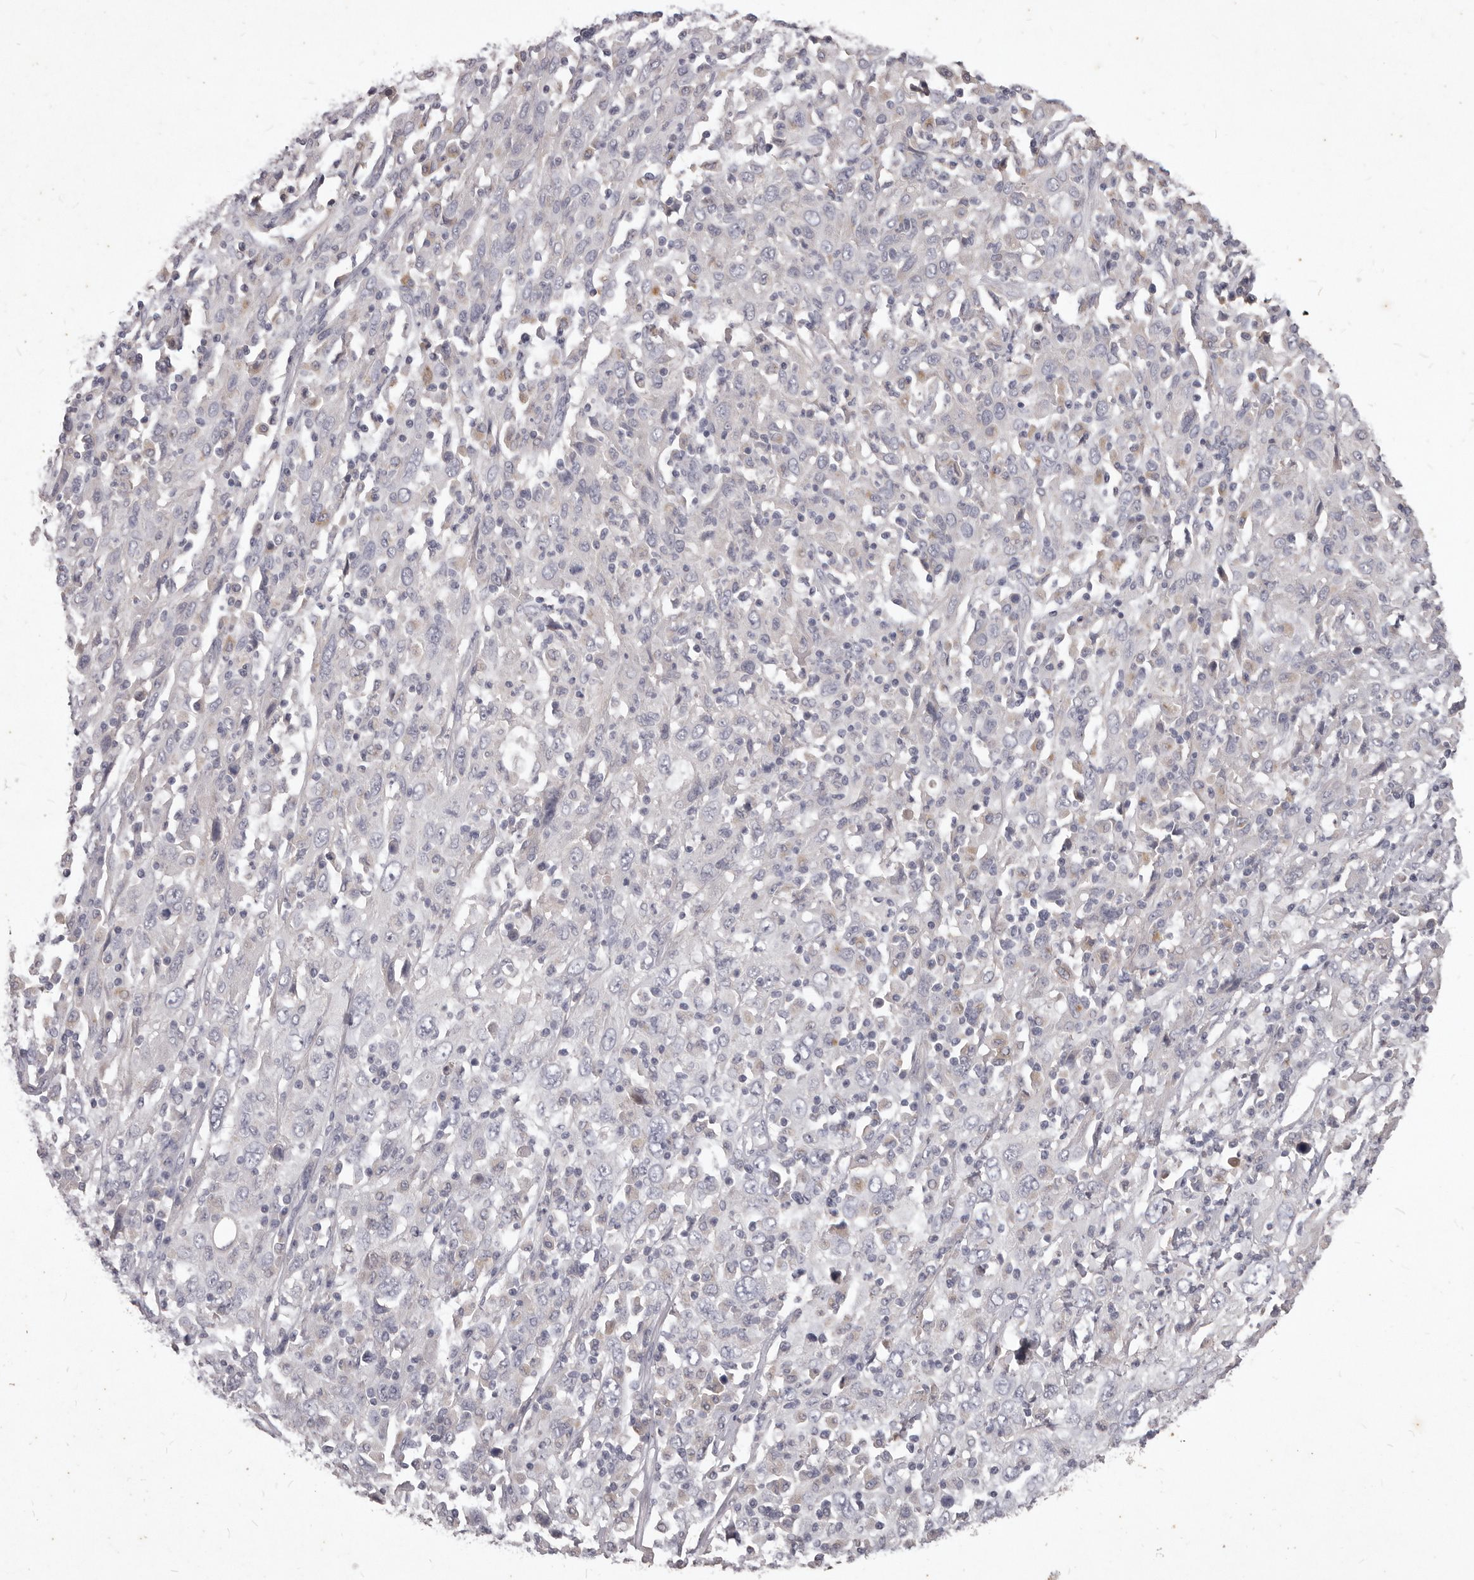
{"staining": {"intensity": "negative", "quantity": "none", "location": "none"}, "tissue": "cervical cancer", "cell_type": "Tumor cells", "image_type": "cancer", "snomed": [{"axis": "morphology", "description": "Squamous cell carcinoma, NOS"}, {"axis": "topography", "description": "Cervix"}], "caption": "Protein analysis of squamous cell carcinoma (cervical) demonstrates no significant staining in tumor cells.", "gene": "GPRC5C", "patient": {"sex": "female", "age": 46}}